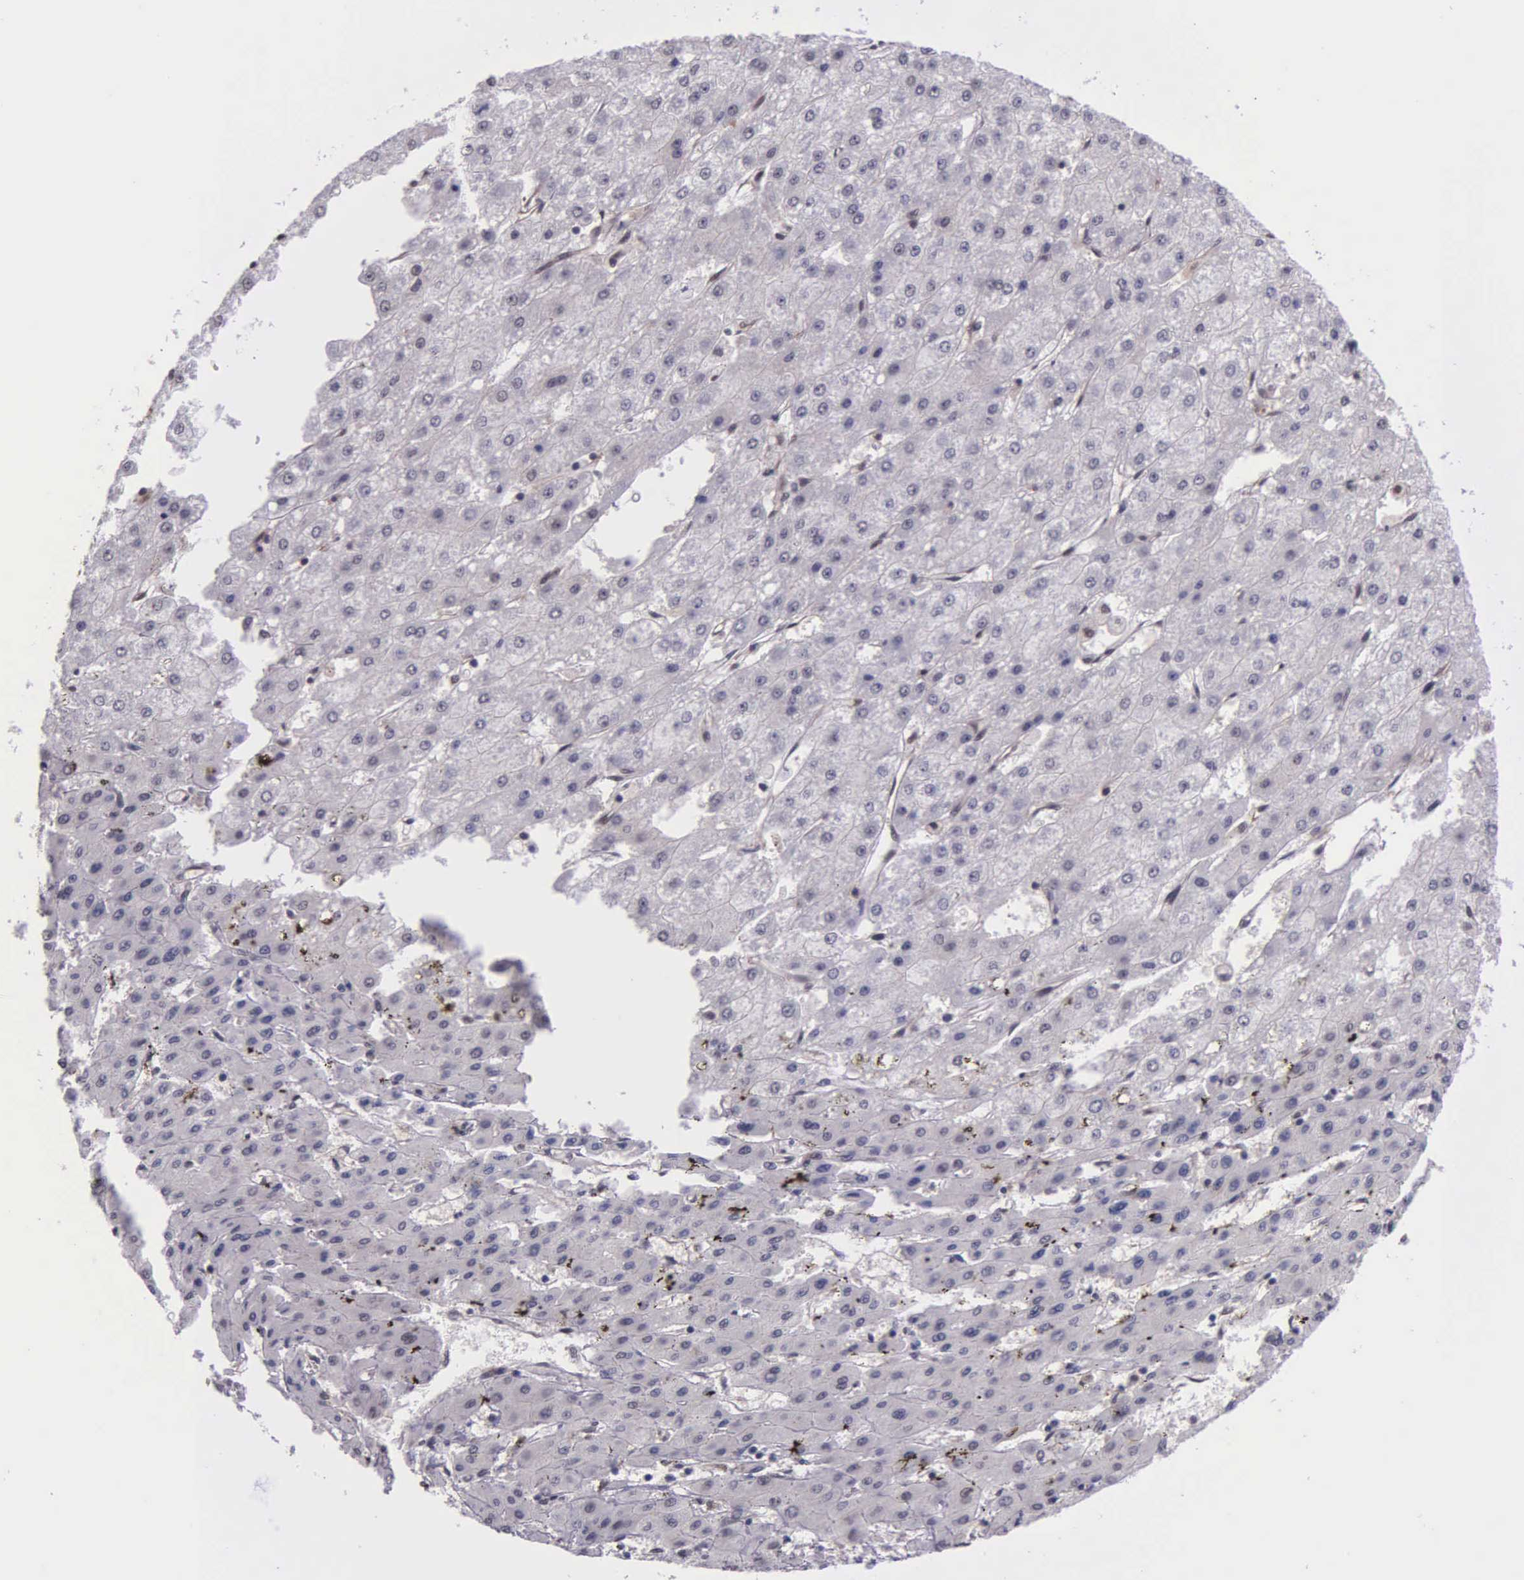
{"staining": {"intensity": "weak", "quantity": "<25%", "location": "cytoplasmic/membranous,nuclear"}, "tissue": "liver cancer", "cell_type": "Tumor cells", "image_type": "cancer", "snomed": [{"axis": "morphology", "description": "Carcinoma, Hepatocellular, NOS"}, {"axis": "topography", "description": "Liver"}], "caption": "Immunohistochemistry (IHC) of human liver cancer (hepatocellular carcinoma) shows no positivity in tumor cells.", "gene": "PSMC1", "patient": {"sex": "female", "age": 52}}